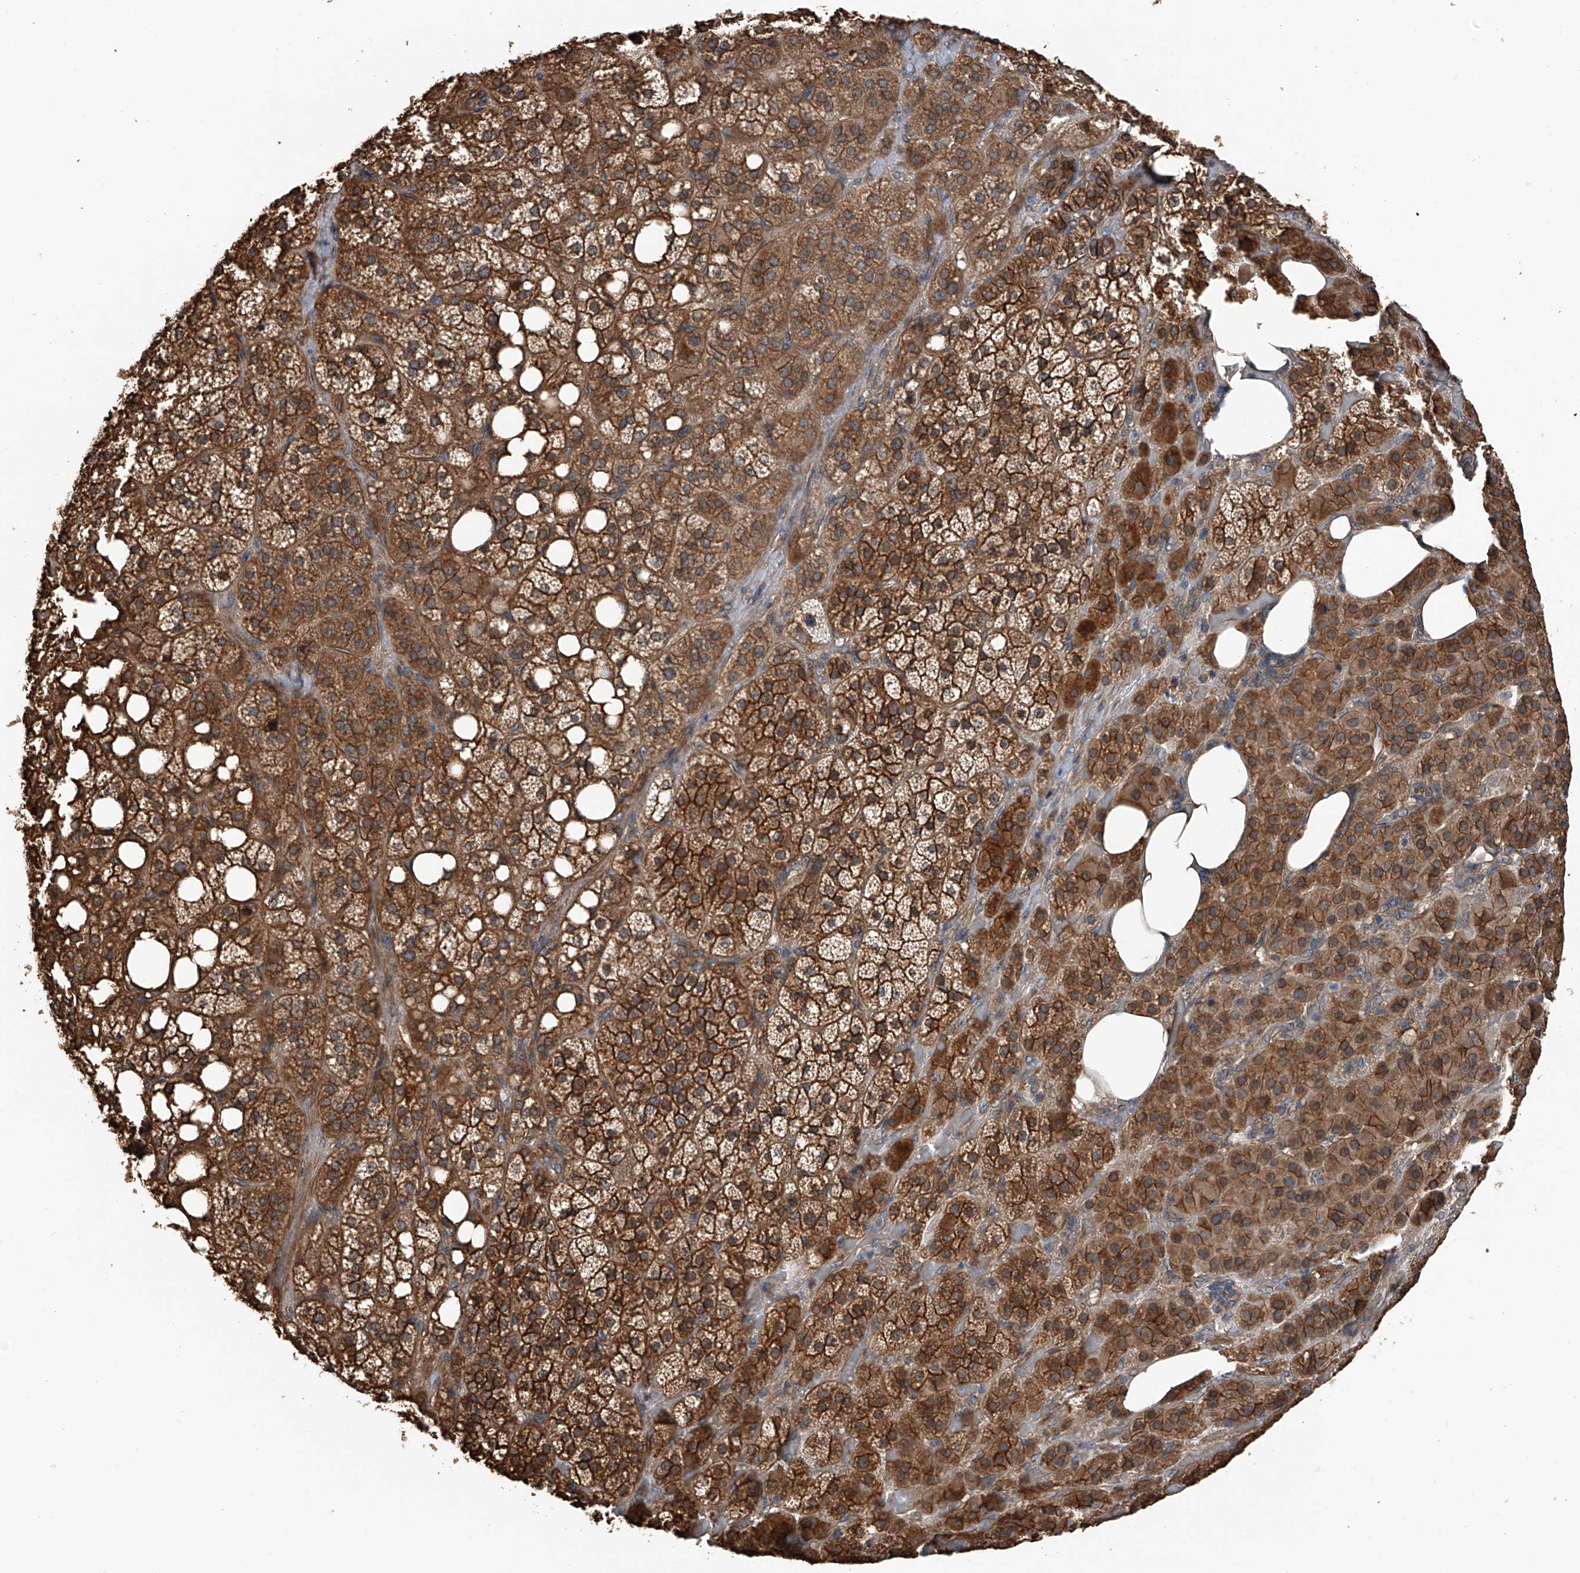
{"staining": {"intensity": "strong", "quantity": ">75%", "location": "cytoplasmic/membranous"}, "tissue": "adrenal gland", "cell_type": "Glandular cells", "image_type": "normal", "snomed": [{"axis": "morphology", "description": "Normal tissue, NOS"}, {"axis": "topography", "description": "Adrenal gland"}], "caption": "Strong cytoplasmic/membranous positivity is present in approximately >75% of glandular cells in unremarkable adrenal gland. (DAB = brown stain, brightfield microscopy at high magnification).", "gene": "KCNJ2", "patient": {"sex": "female", "age": 59}}